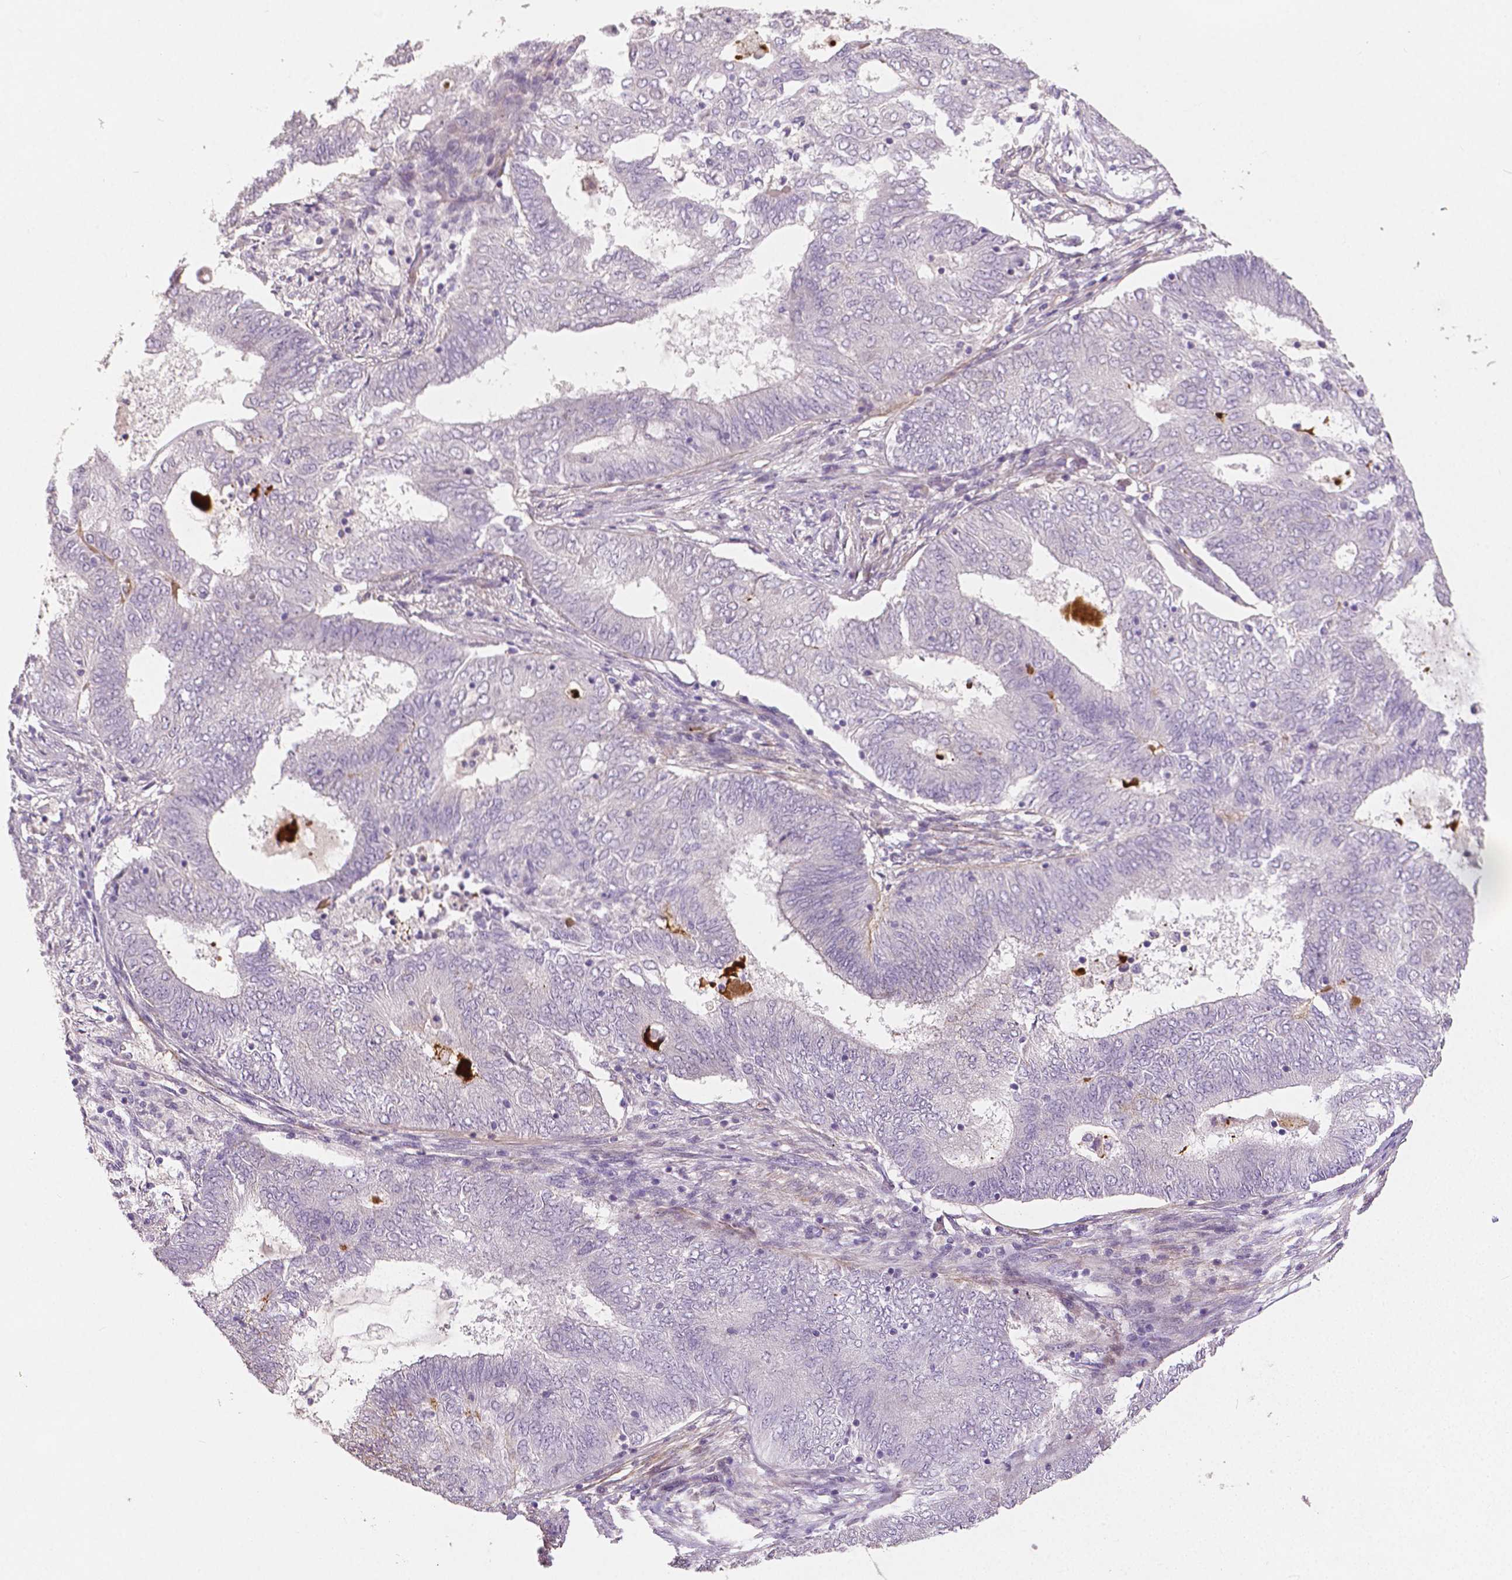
{"staining": {"intensity": "negative", "quantity": "none", "location": "none"}, "tissue": "endometrial cancer", "cell_type": "Tumor cells", "image_type": "cancer", "snomed": [{"axis": "morphology", "description": "Adenocarcinoma, NOS"}, {"axis": "topography", "description": "Endometrium"}], "caption": "Immunohistochemical staining of human endometrial adenocarcinoma displays no significant expression in tumor cells. The staining is performed using DAB brown chromogen with nuclei counter-stained in using hematoxylin.", "gene": "FLT1", "patient": {"sex": "female", "age": 62}}